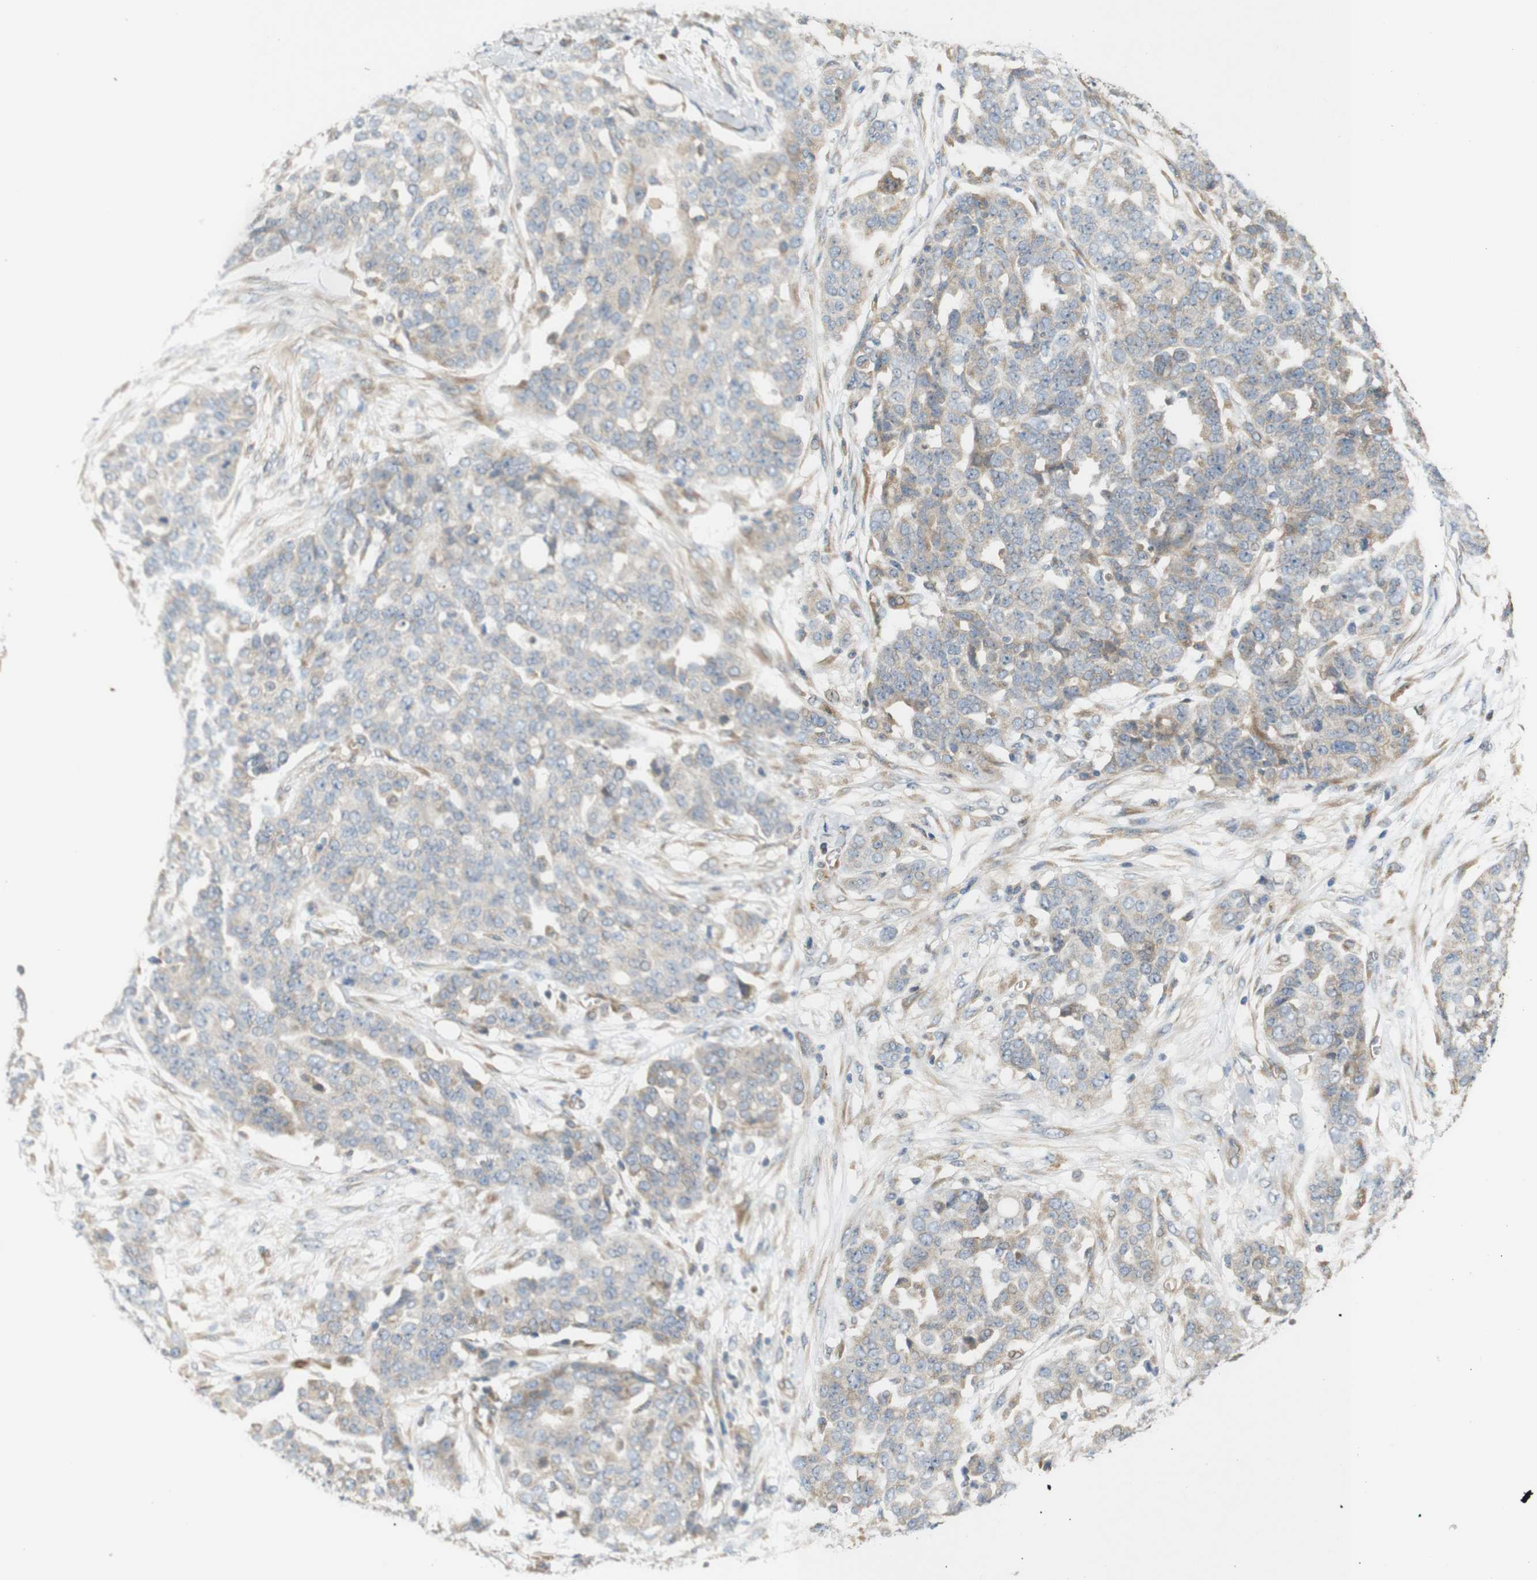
{"staining": {"intensity": "negative", "quantity": "none", "location": "none"}, "tissue": "ovarian cancer", "cell_type": "Tumor cells", "image_type": "cancer", "snomed": [{"axis": "morphology", "description": "Cystadenocarcinoma, serous, NOS"}, {"axis": "topography", "description": "Soft tissue"}, {"axis": "topography", "description": "Ovary"}], "caption": "An image of human serous cystadenocarcinoma (ovarian) is negative for staining in tumor cells.", "gene": "RPTOR", "patient": {"sex": "female", "age": 57}}